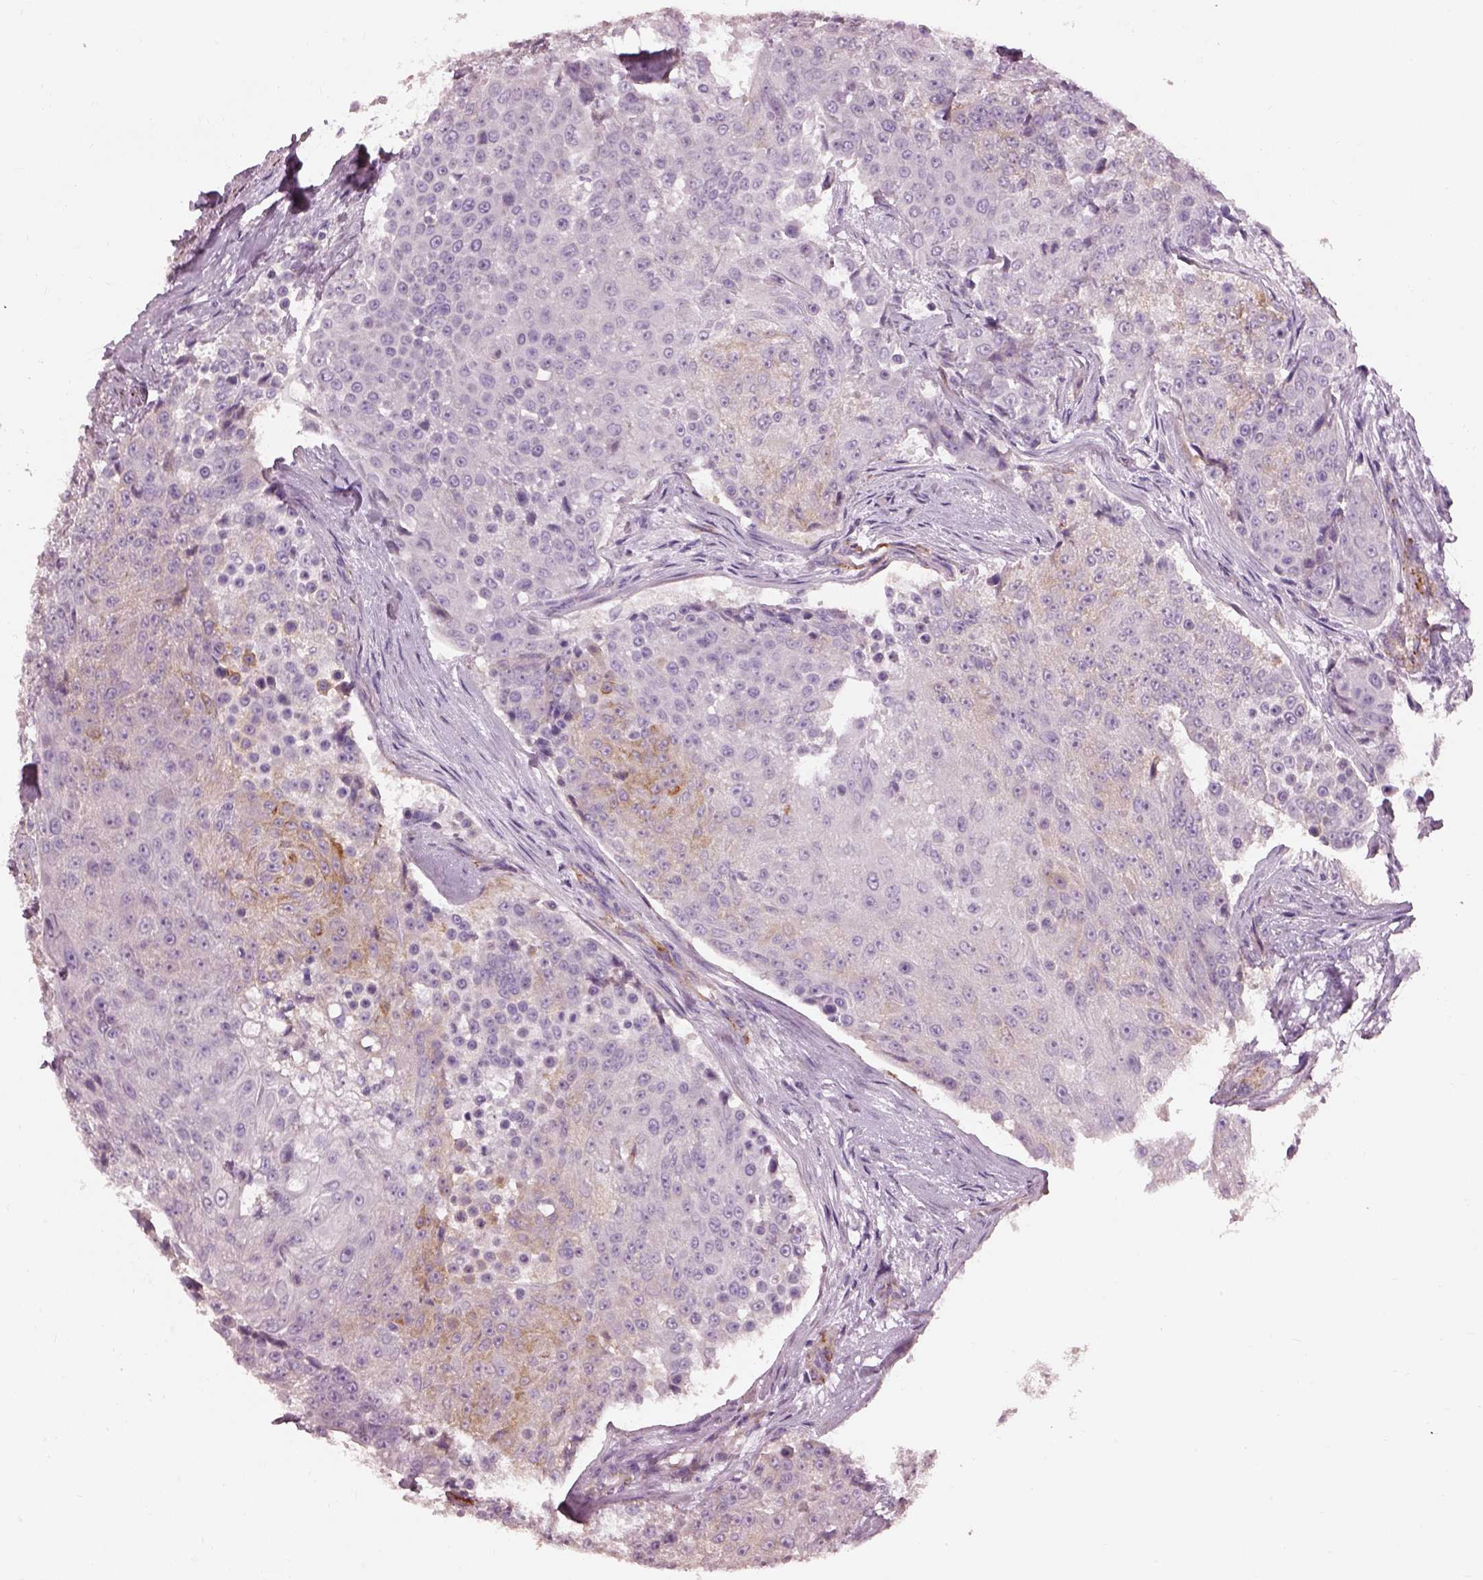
{"staining": {"intensity": "negative", "quantity": "none", "location": "none"}, "tissue": "urothelial cancer", "cell_type": "Tumor cells", "image_type": "cancer", "snomed": [{"axis": "morphology", "description": "Urothelial carcinoma, High grade"}, {"axis": "topography", "description": "Urinary bladder"}], "caption": "This is an immunohistochemistry (IHC) histopathology image of high-grade urothelial carcinoma. There is no expression in tumor cells.", "gene": "PRKCZ", "patient": {"sex": "female", "age": 63}}